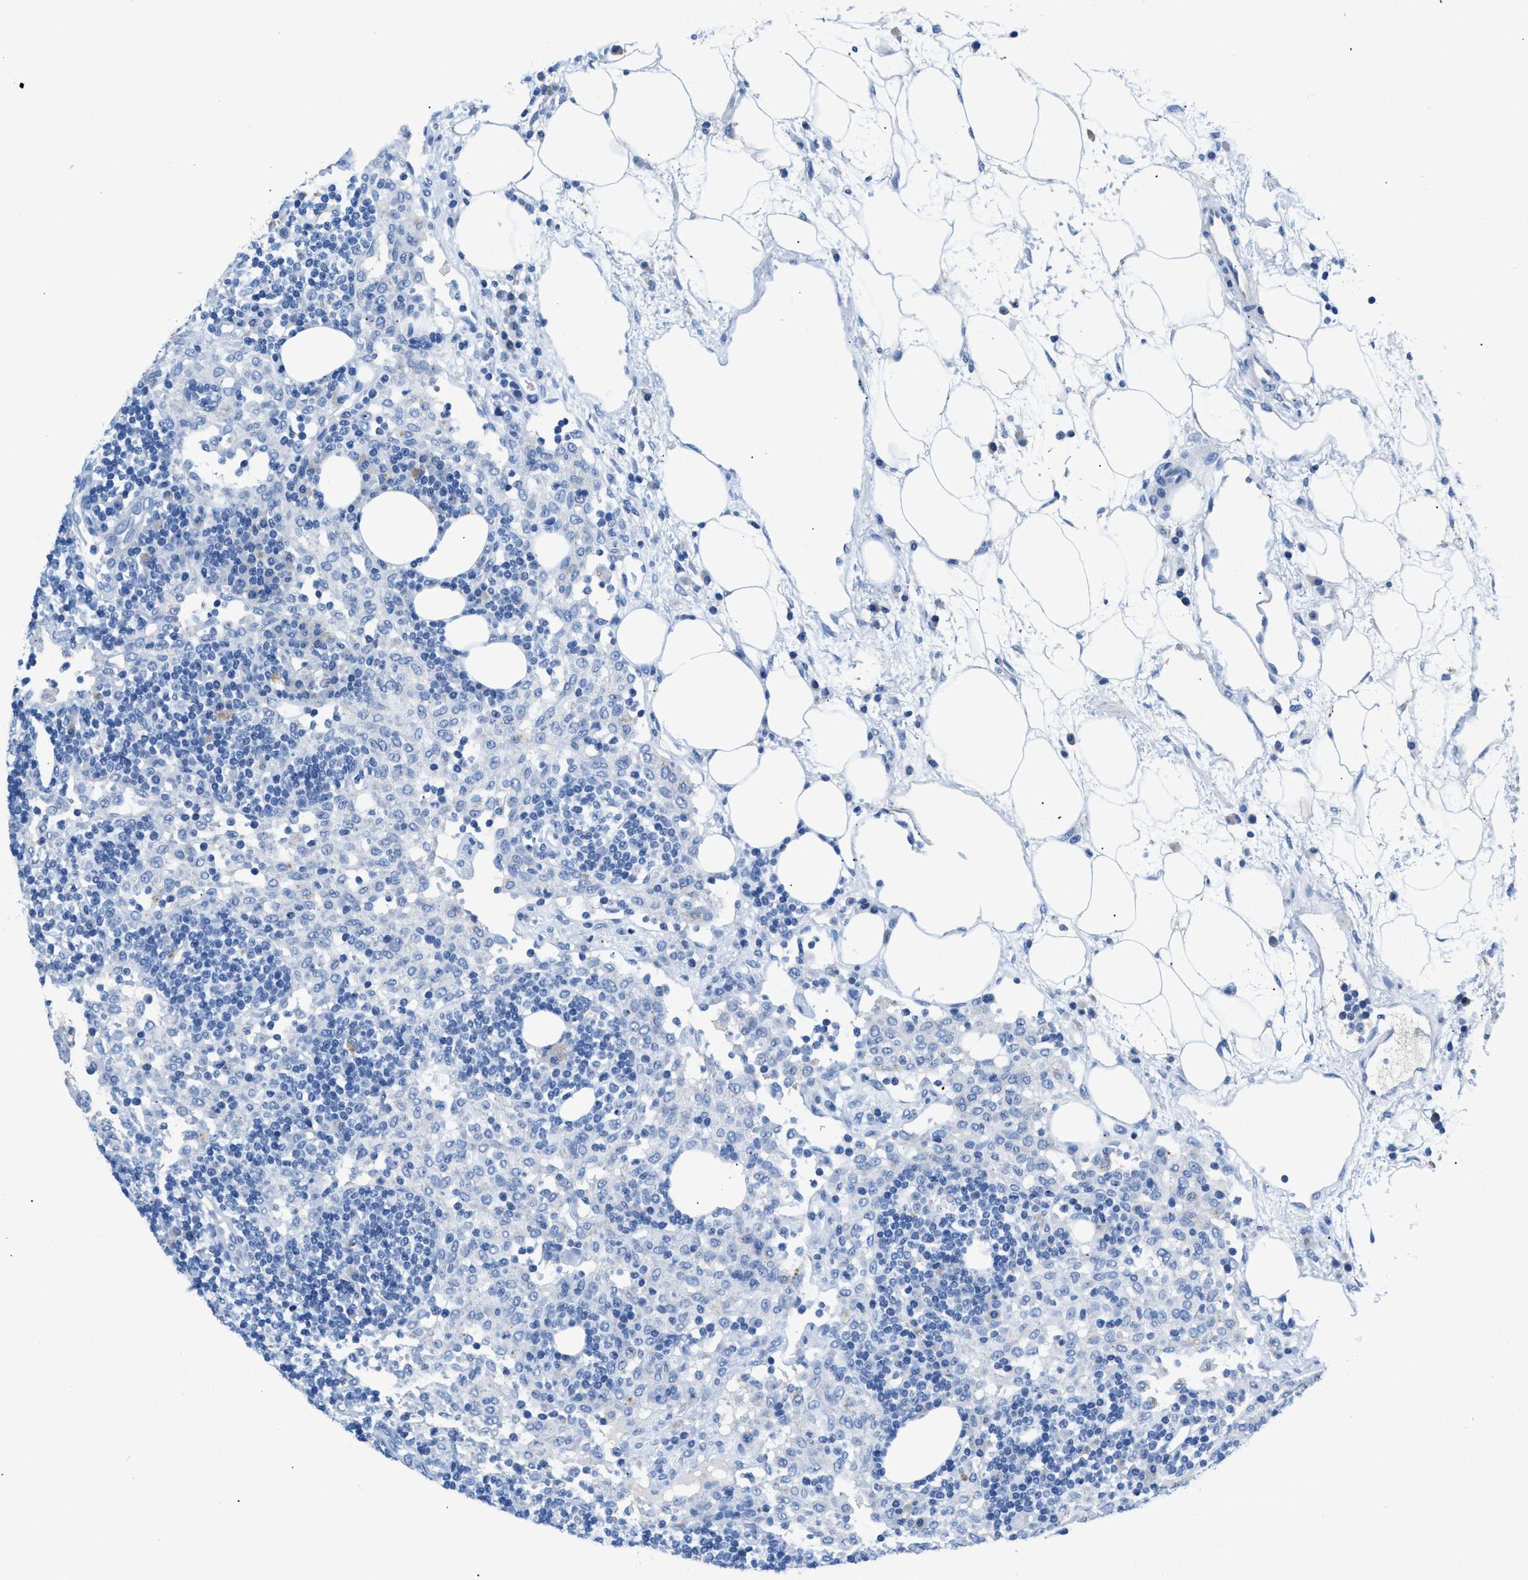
{"staining": {"intensity": "negative", "quantity": "none", "location": "none"}, "tissue": "lymph node", "cell_type": "Germinal center cells", "image_type": "normal", "snomed": [{"axis": "morphology", "description": "Normal tissue, NOS"}, {"axis": "morphology", "description": "Carcinoid, malignant, NOS"}, {"axis": "topography", "description": "Lymph node"}], "caption": "IHC image of normal lymph node stained for a protein (brown), which displays no staining in germinal center cells. Nuclei are stained in blue.", "gene": "SLFN13", "patient": {"sex": "male", "age": 47}}